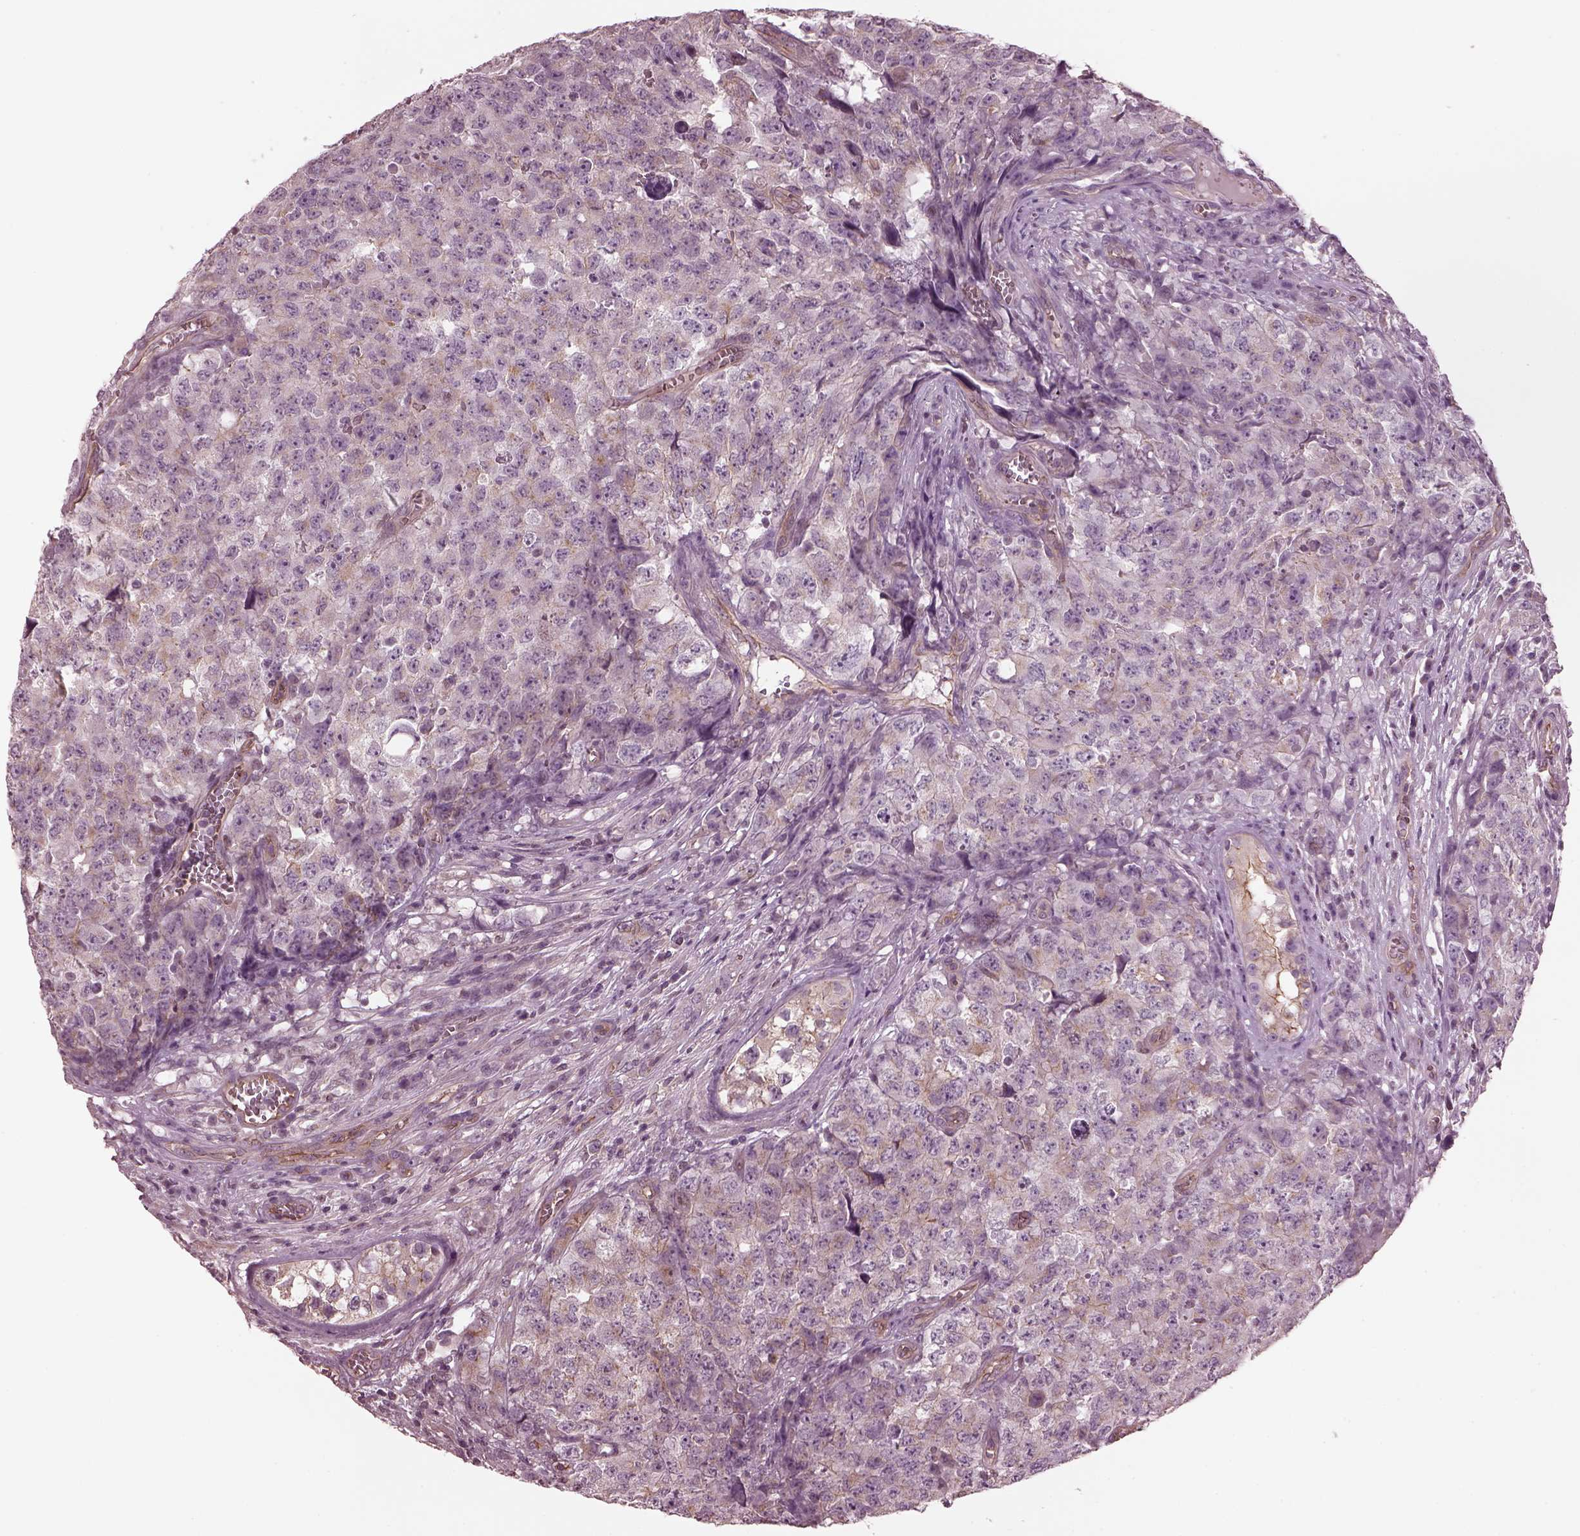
{"staining": {"intensity": "weak", "quantity": "25%-75%", "location": "cytoplasmic/membranous"}, "tissue": "testis cancer", "cell_type": "Tumor cells", "image_type": "cancer", "snomed": [{"axis": "morphology", "description": "Carcinoma, Embryonal, NOS"}, {"axis": "topography", "description": "Testis"}], "caption": "High-power microscopy captured an IHC micrograph of testis embryonal carcinoma, revealing weak cytoplasmic/membranous expression in about 25%-75% of tumor cells.", "gene": "ODAD1", "patient": {"sex": "male", "age": 23}}